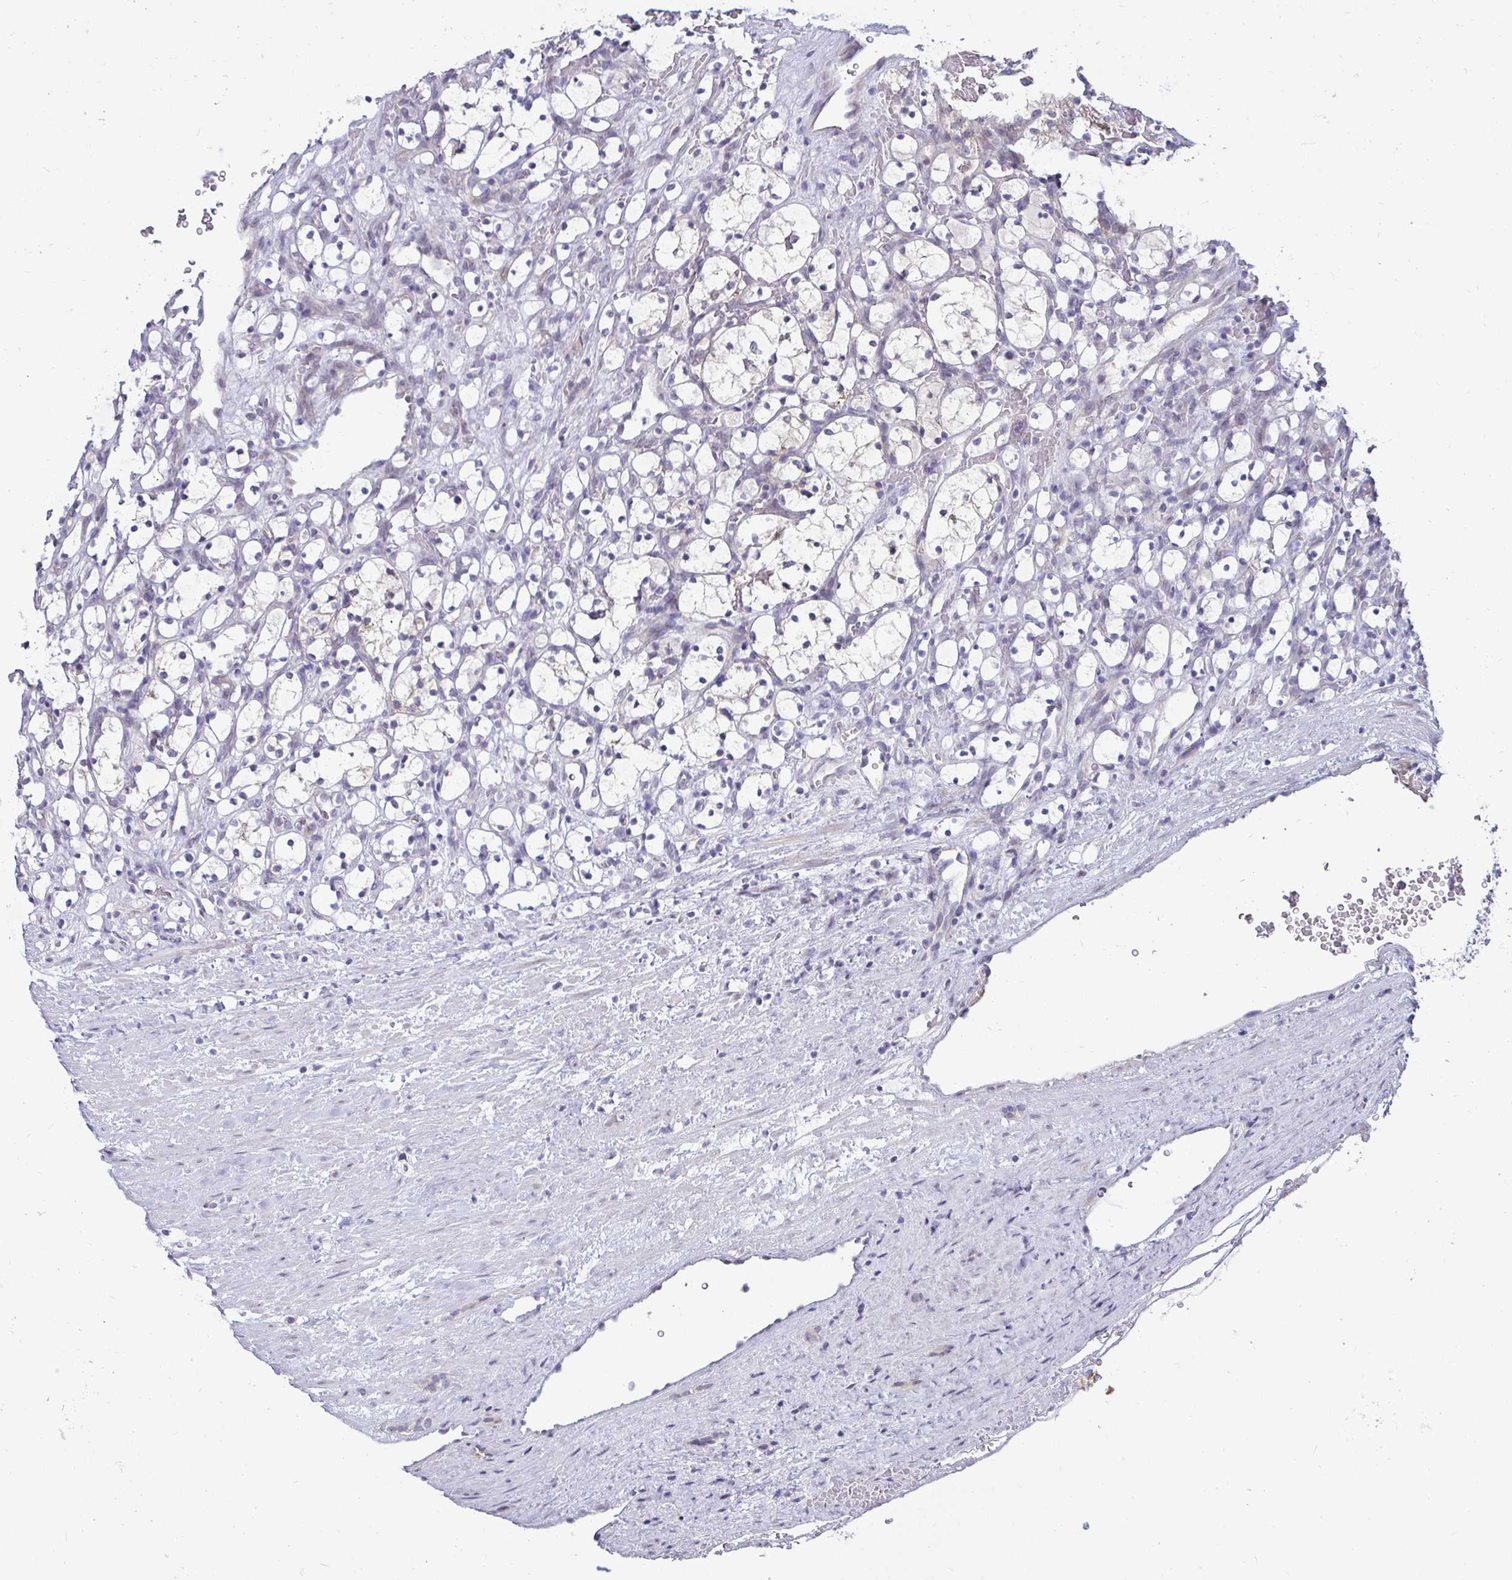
{"staining": {"intensity": "negative", "quantity": "none", "location": "none"}, "tissue": "renal cancer", "cell_type": "Tumor cells", "image_type": "cancer", "snomed": [{"axis": "morphology", "description": "Adenocarcinoma, NOS"}, {"axis": "topography", "description": "Kidney"}], "caption": "The photomicrograph exhibits no staining of tumor cells in renal cancer (adenocarcinoma).", "gene": "GSTM1", "patient": {"sex": "female", "age": 69}}